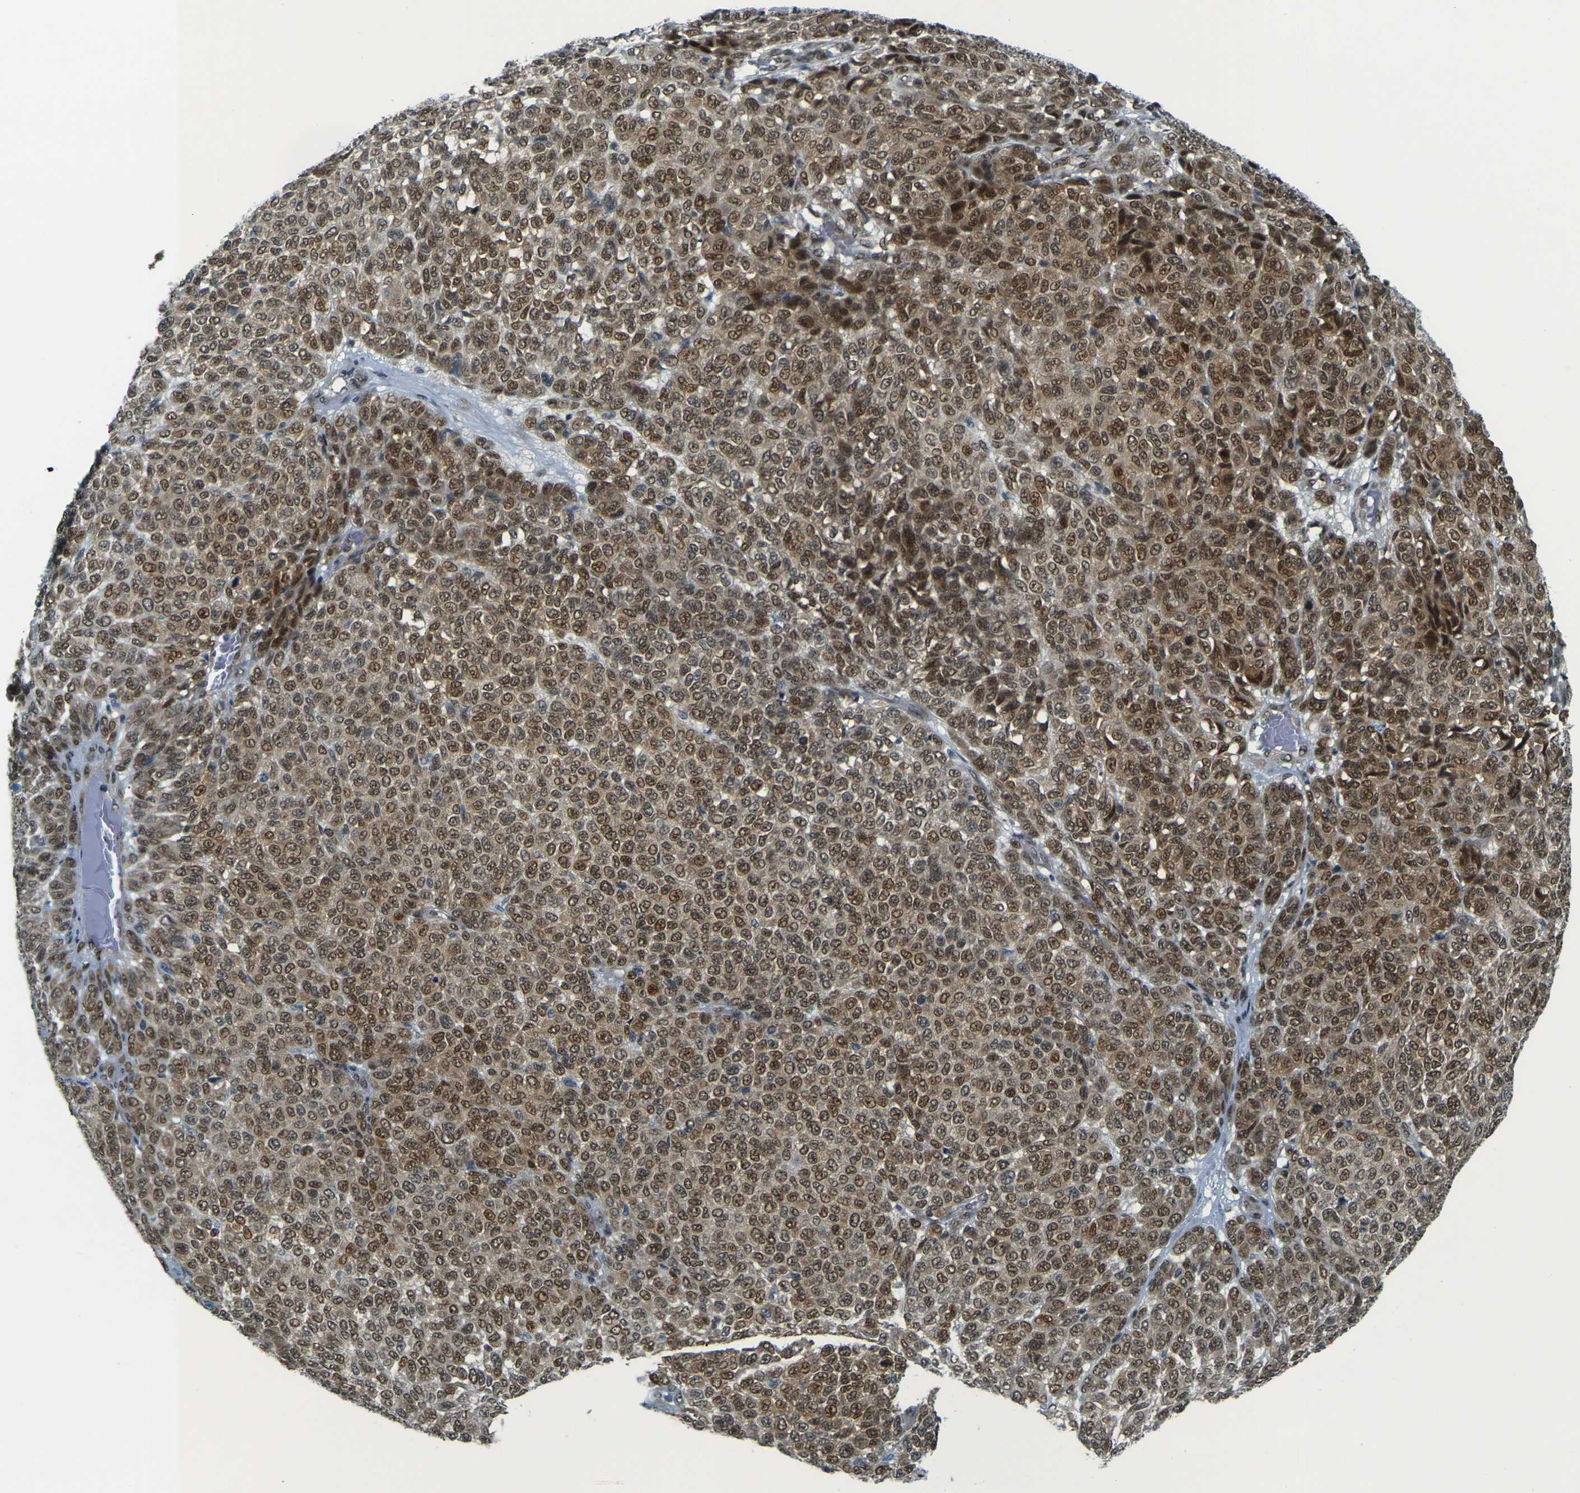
{"staining": {"intensity": "strong", "quantity": ">75%", "location": "nuclear"}, "tissue": "melanoma", "cell_type": "Tumor cells", "image_type": "cancer", "snomed": [{"axis": "morphology", "description": "Malignant melanoma, NOS"}, {"axis": "topography", "description": "Skin"}], "caption": "IHC (DAB (3,3'-diaminobenzidine)) staining of malignant melanoma demonstrates strong nuclear protein staining in about >75% of tumor cells.", "gene": "NHEJ1", "patient": {"sex": "male", "age": 59}}